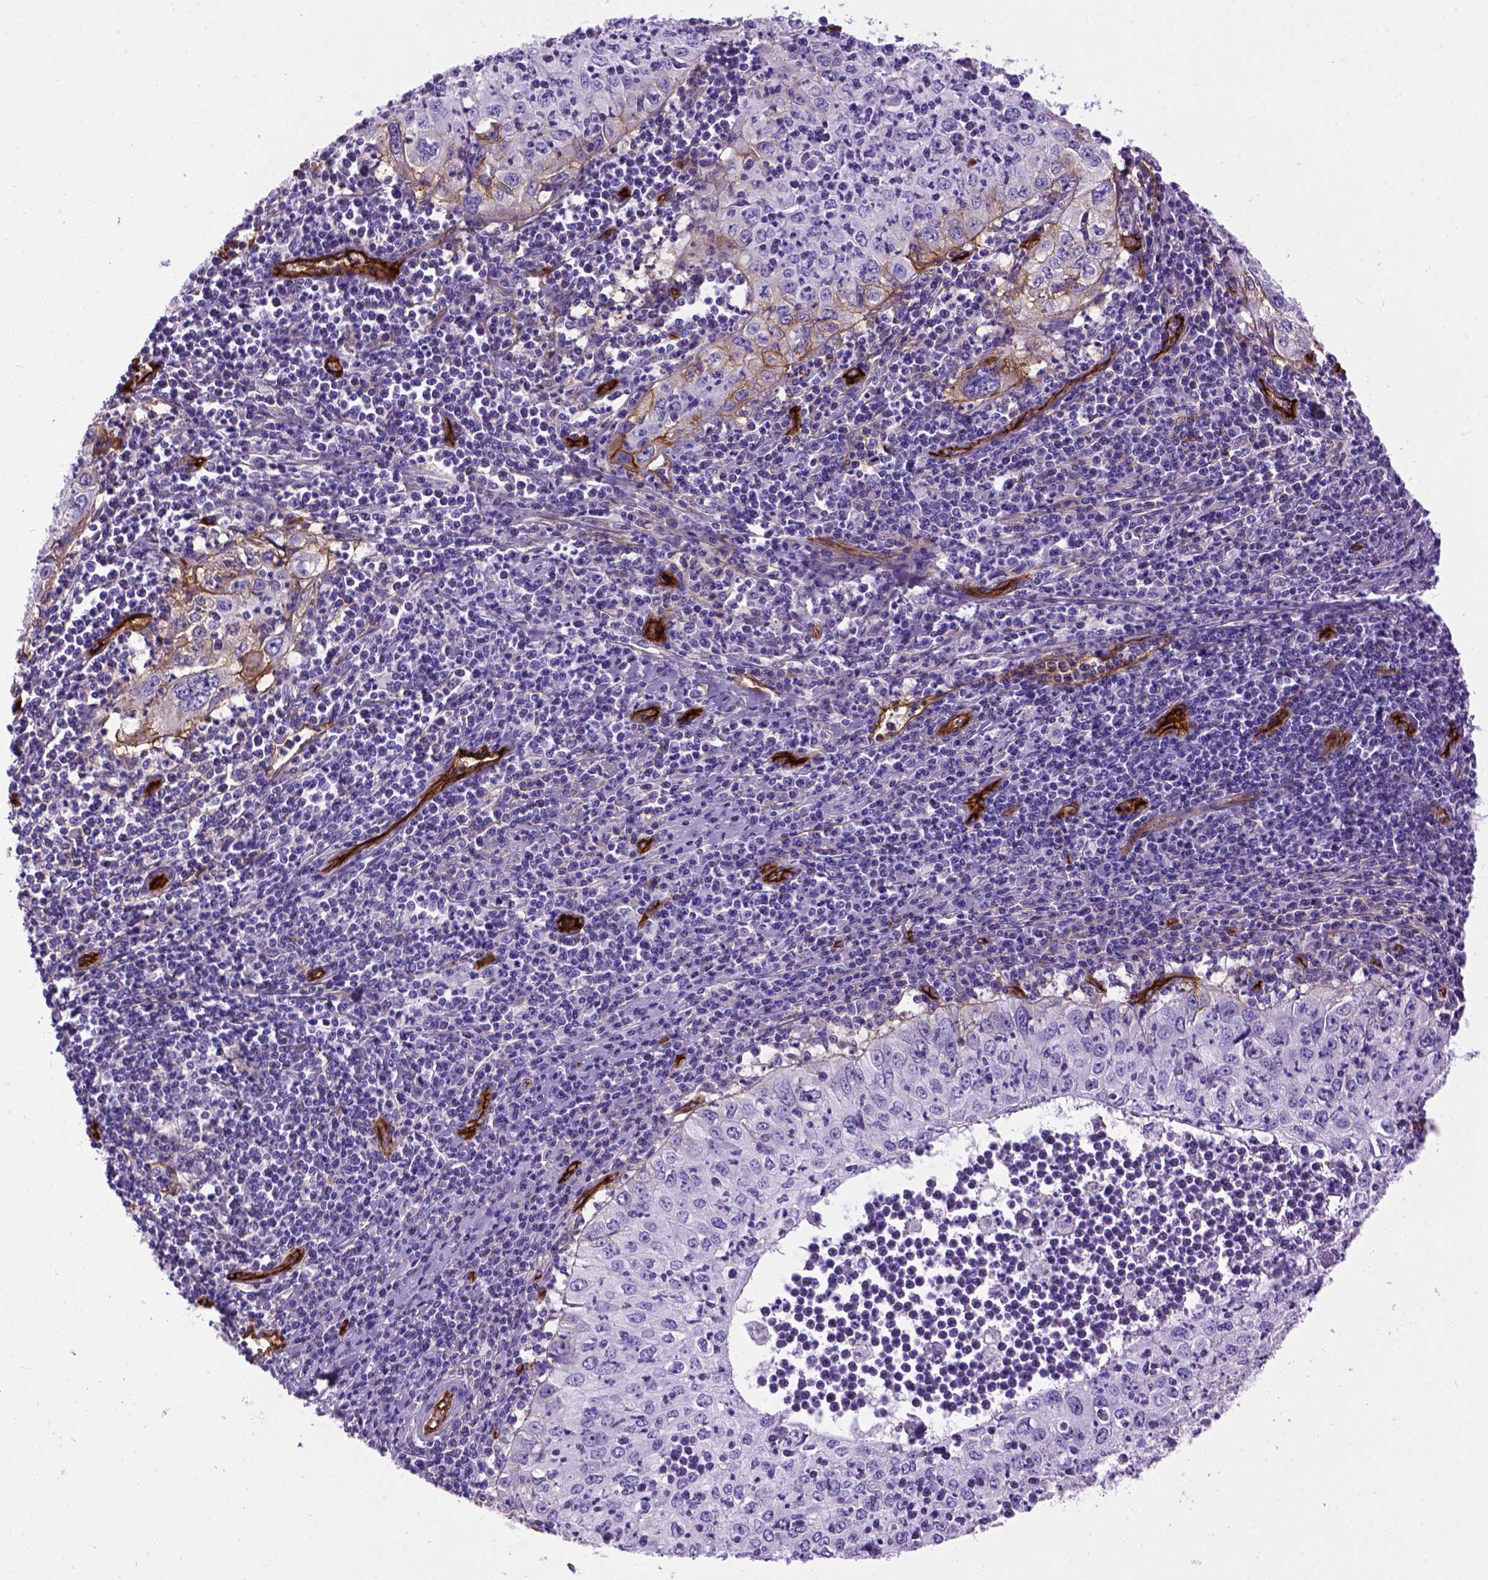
{"staining": {"intensity": "negative", "quantity": "none", "location": "none"}, "tissue": "cervical cancer", "cell_type": "Tumor cells", "image_type": "cancer", "snomed": [{"axis": "morphology", "description": "Squamous cell carcinoma, NOS"}, {"axis": "topography", "description": "Cervix"}], "caption": "Immunohistochemistry photomicrograph of neoplastic tissue: human squamous cell carcinoma (cervical) stained with DAB (3,3'-diaminobenzidine) demonstrates no significant protein staining in tumor cells.", "gene": "ENG", "patient": {"sex": "female", "age": 24}}